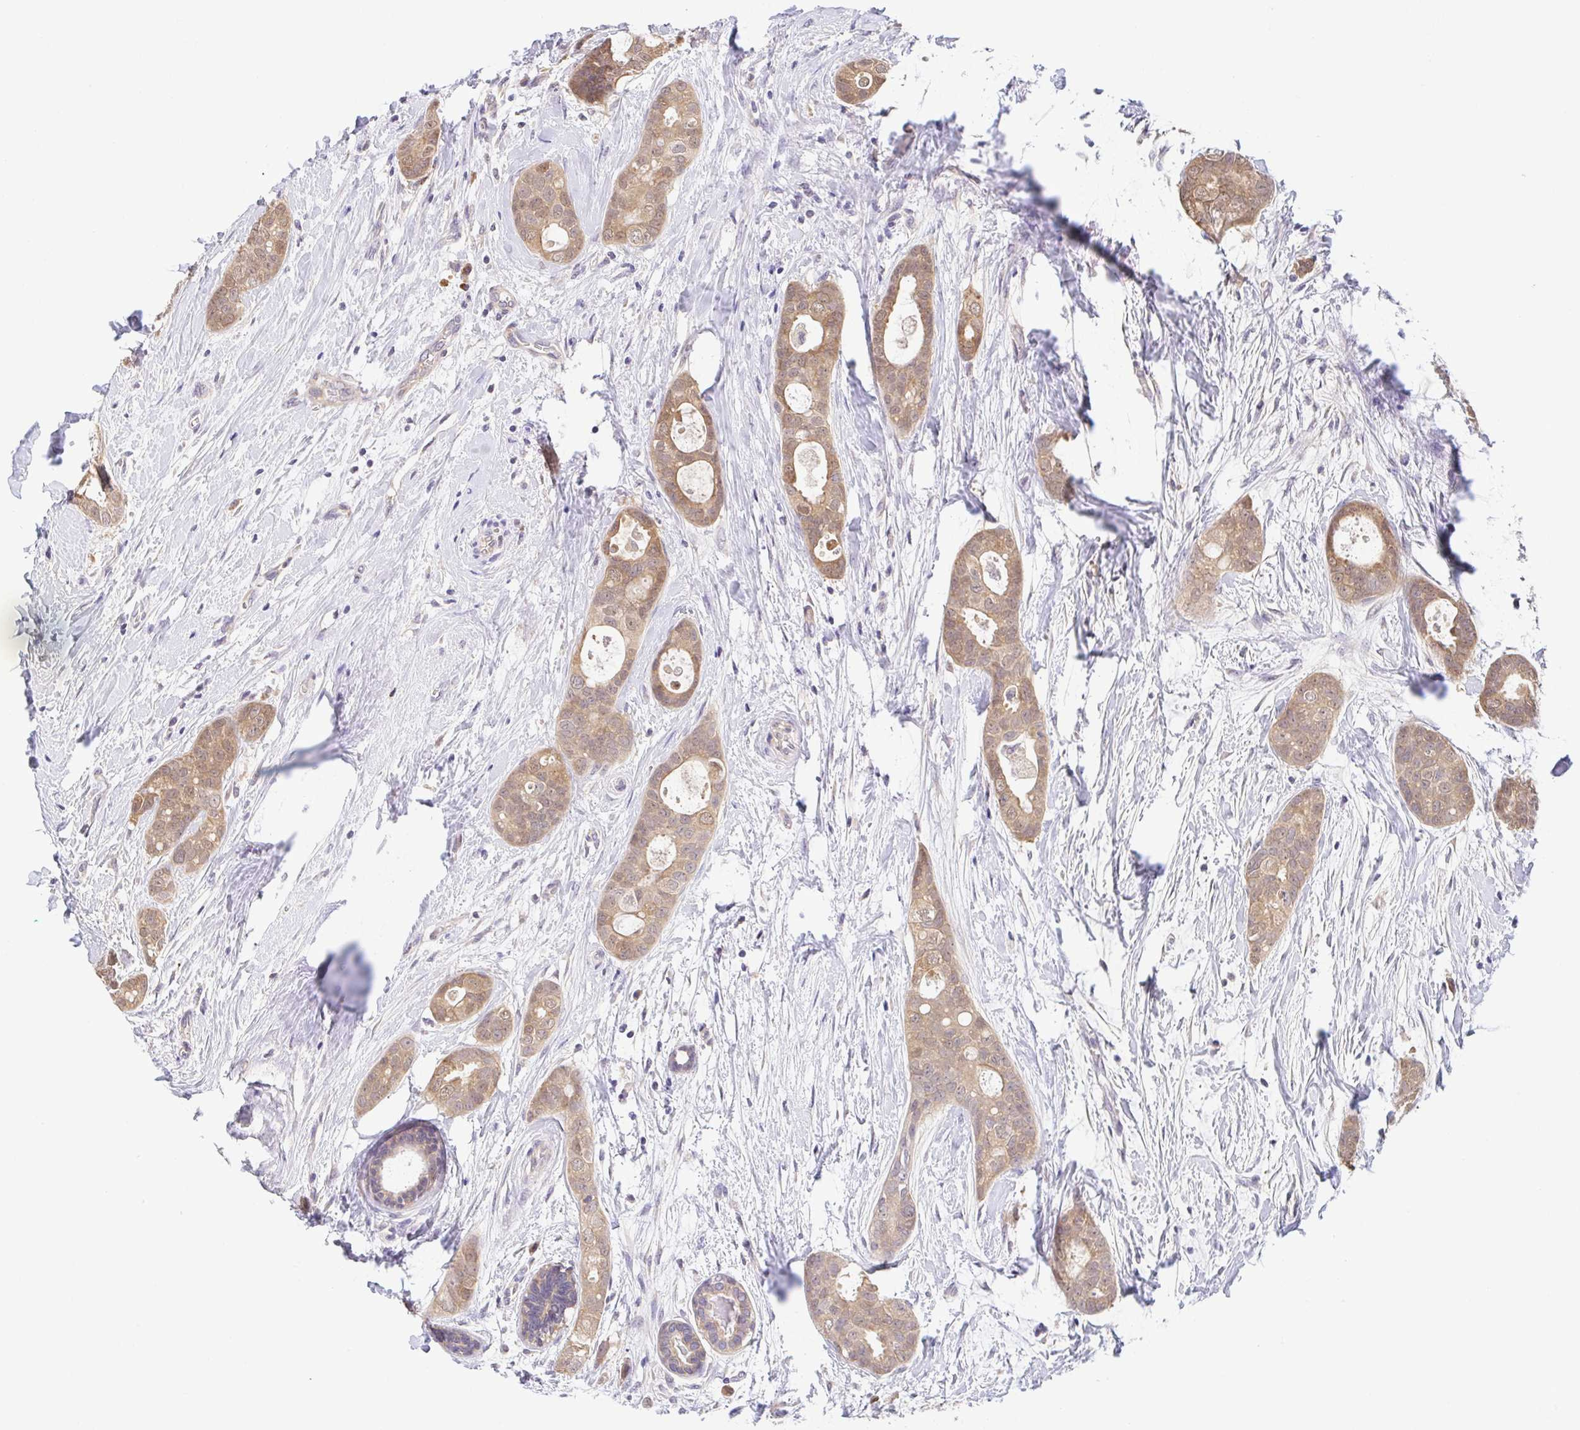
{"staining": {"intensity": "moderate", "quantity": "25%-75%", "location": "cytoplasmic/membranous"}, "tissue": "breast cancer", "cell_type": "Tumor cells", "image_type": "cancer", "snomed": [{"axis": "morphology", "description": "Duct carcinoma"}, {"axis": "topography", "description": "Breast"}], "caption": "Protein staining displays moderate cytoplasmic/membranous staining in about 25%-75% of tumor cells in intraductal carcinoma (breast).", "gene": "BCL2L1", "patient": {"sex": "female", "age": 45}}